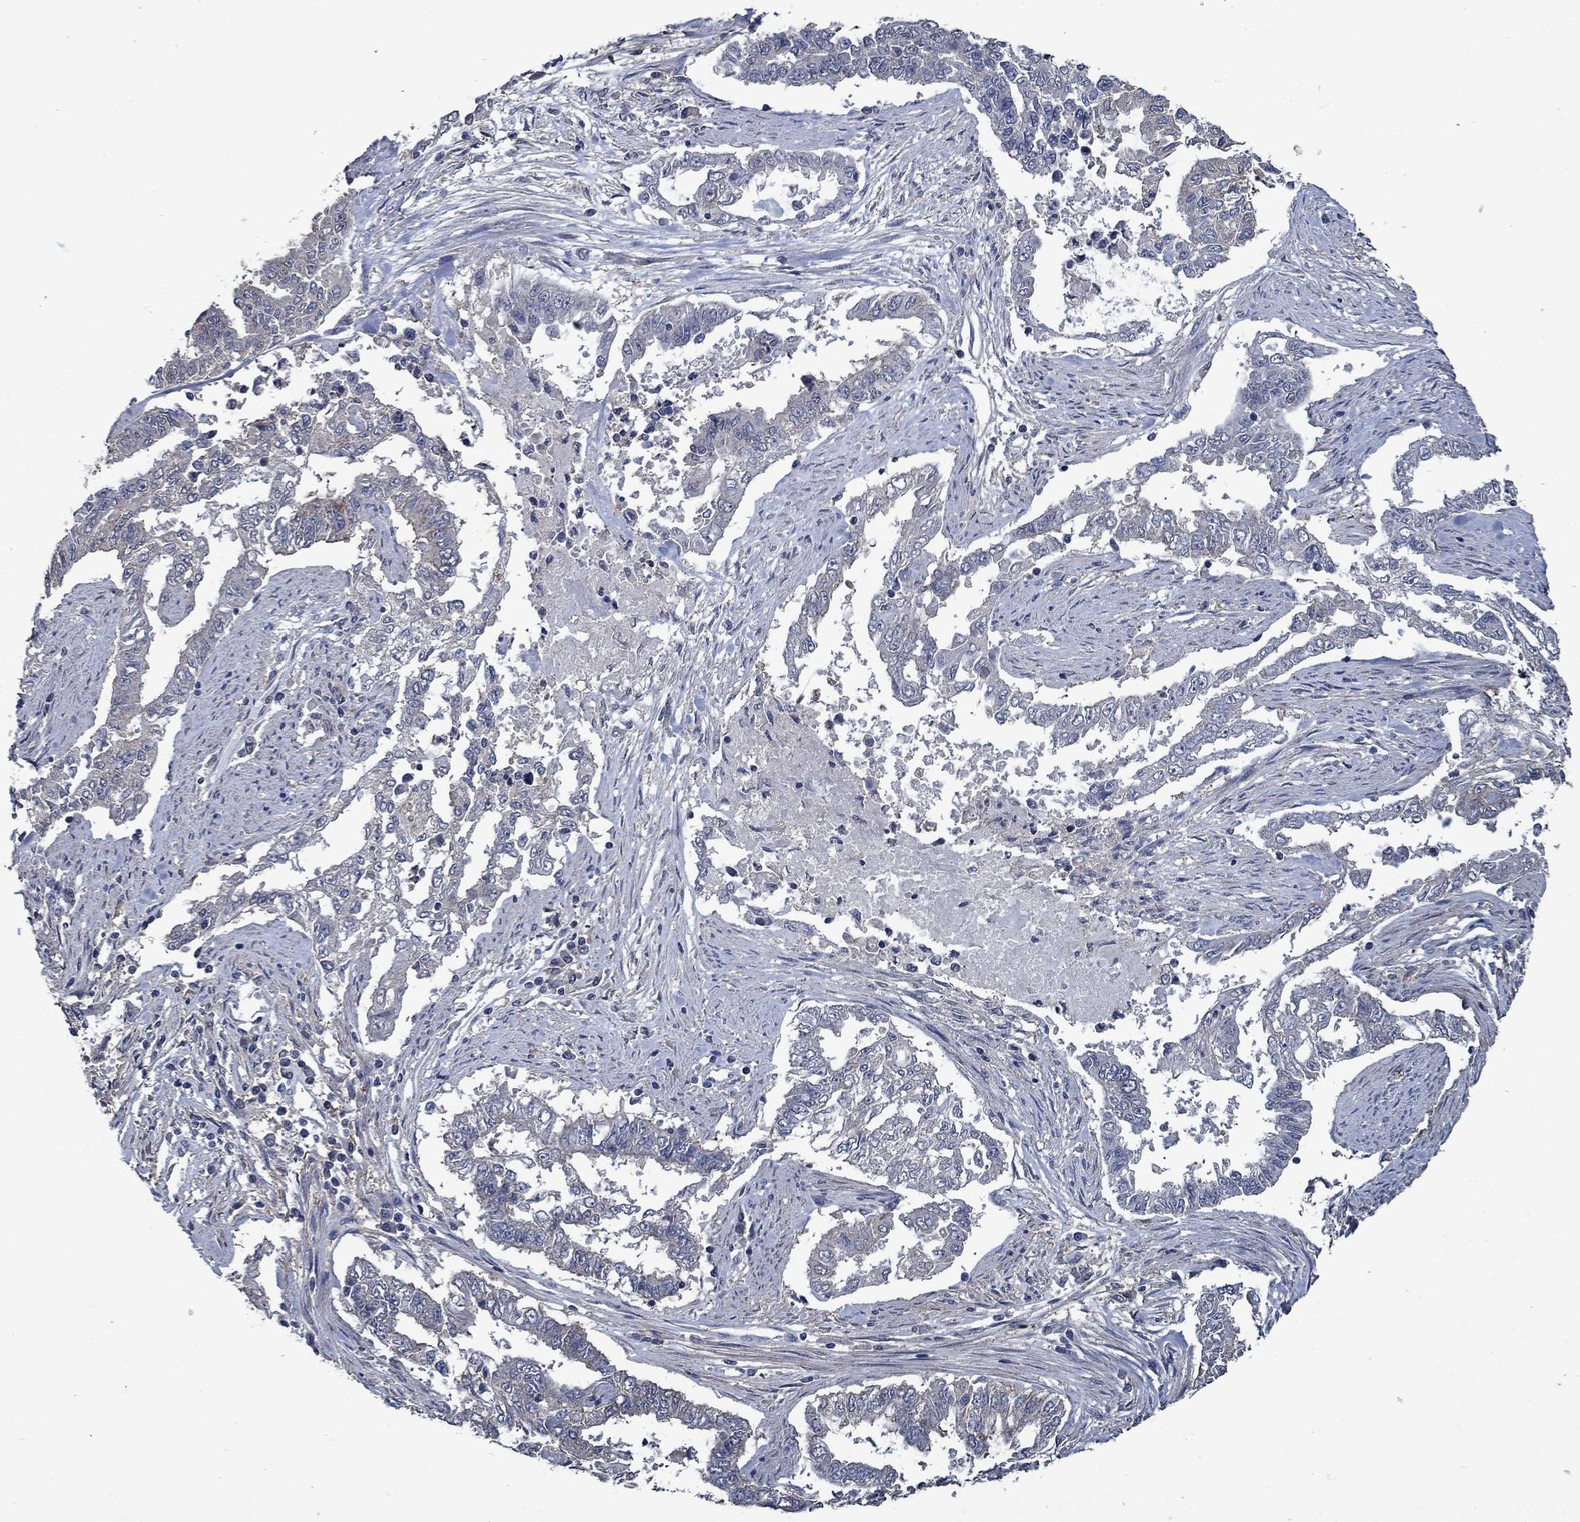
{"staining": {"intensity": "negative", "quantity": "none", "location": "none"}, "tissue": "endometrial cancer", "cell_type": "Tumor cells", "image_type": "cancer", "snomed": [{"axis": "morphology", "description": "Adenocarcinoma, NOS"}, {"axis": "topography", "description": "Uterus"}], "caption": "Photomicrograph shows no significant protein positivity in tumor cells of endometrial cancer (adenocarcinoma).", "gene": "SLC44A1", "patient": {"sex": "female", "age": 59}}